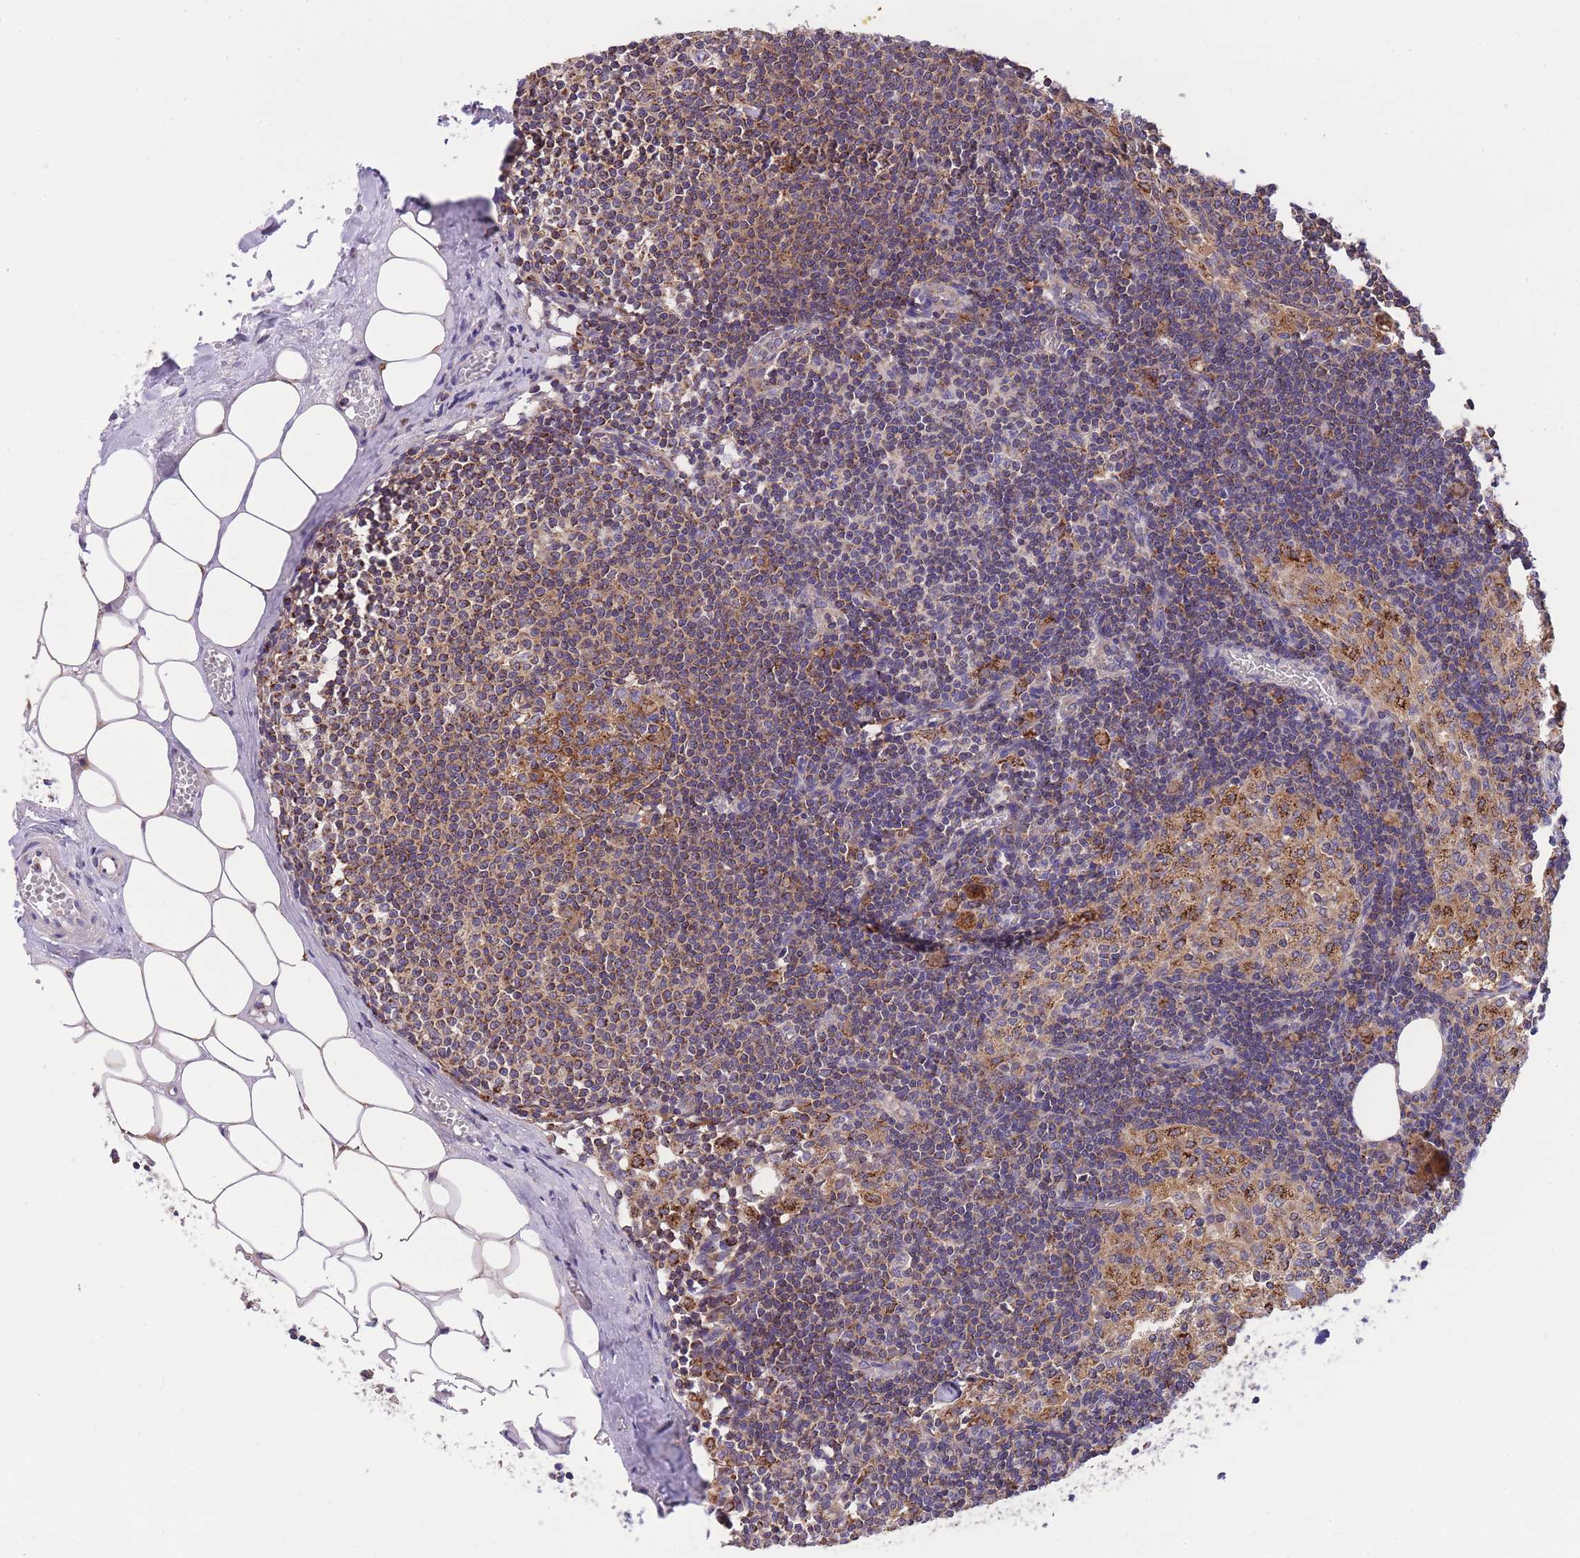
{"staining": {"intensity": "strong", "quantity": ">75%", "location": "cytoplasmic/membranous"}, "tissue": "lymph node", "cell_type": "Germinal center cells", "image_type": "normal", "snomed": [{"axis": "morphology", "description": "Normal tissue, NOS"}, {"axis": "topography", "description": "Lymph node"}], "caption": "DAB immunohistochemical staining of unremarkable lymph node reveals strong cytoplasmic/membranous protein positivity in approximately >75% of germinal center cells. (brown staining indicates protein expression, while blue staining denotes nuclei).", "gene": "ST3GAL3", "patient": {"sex": "female", "age": 42}}